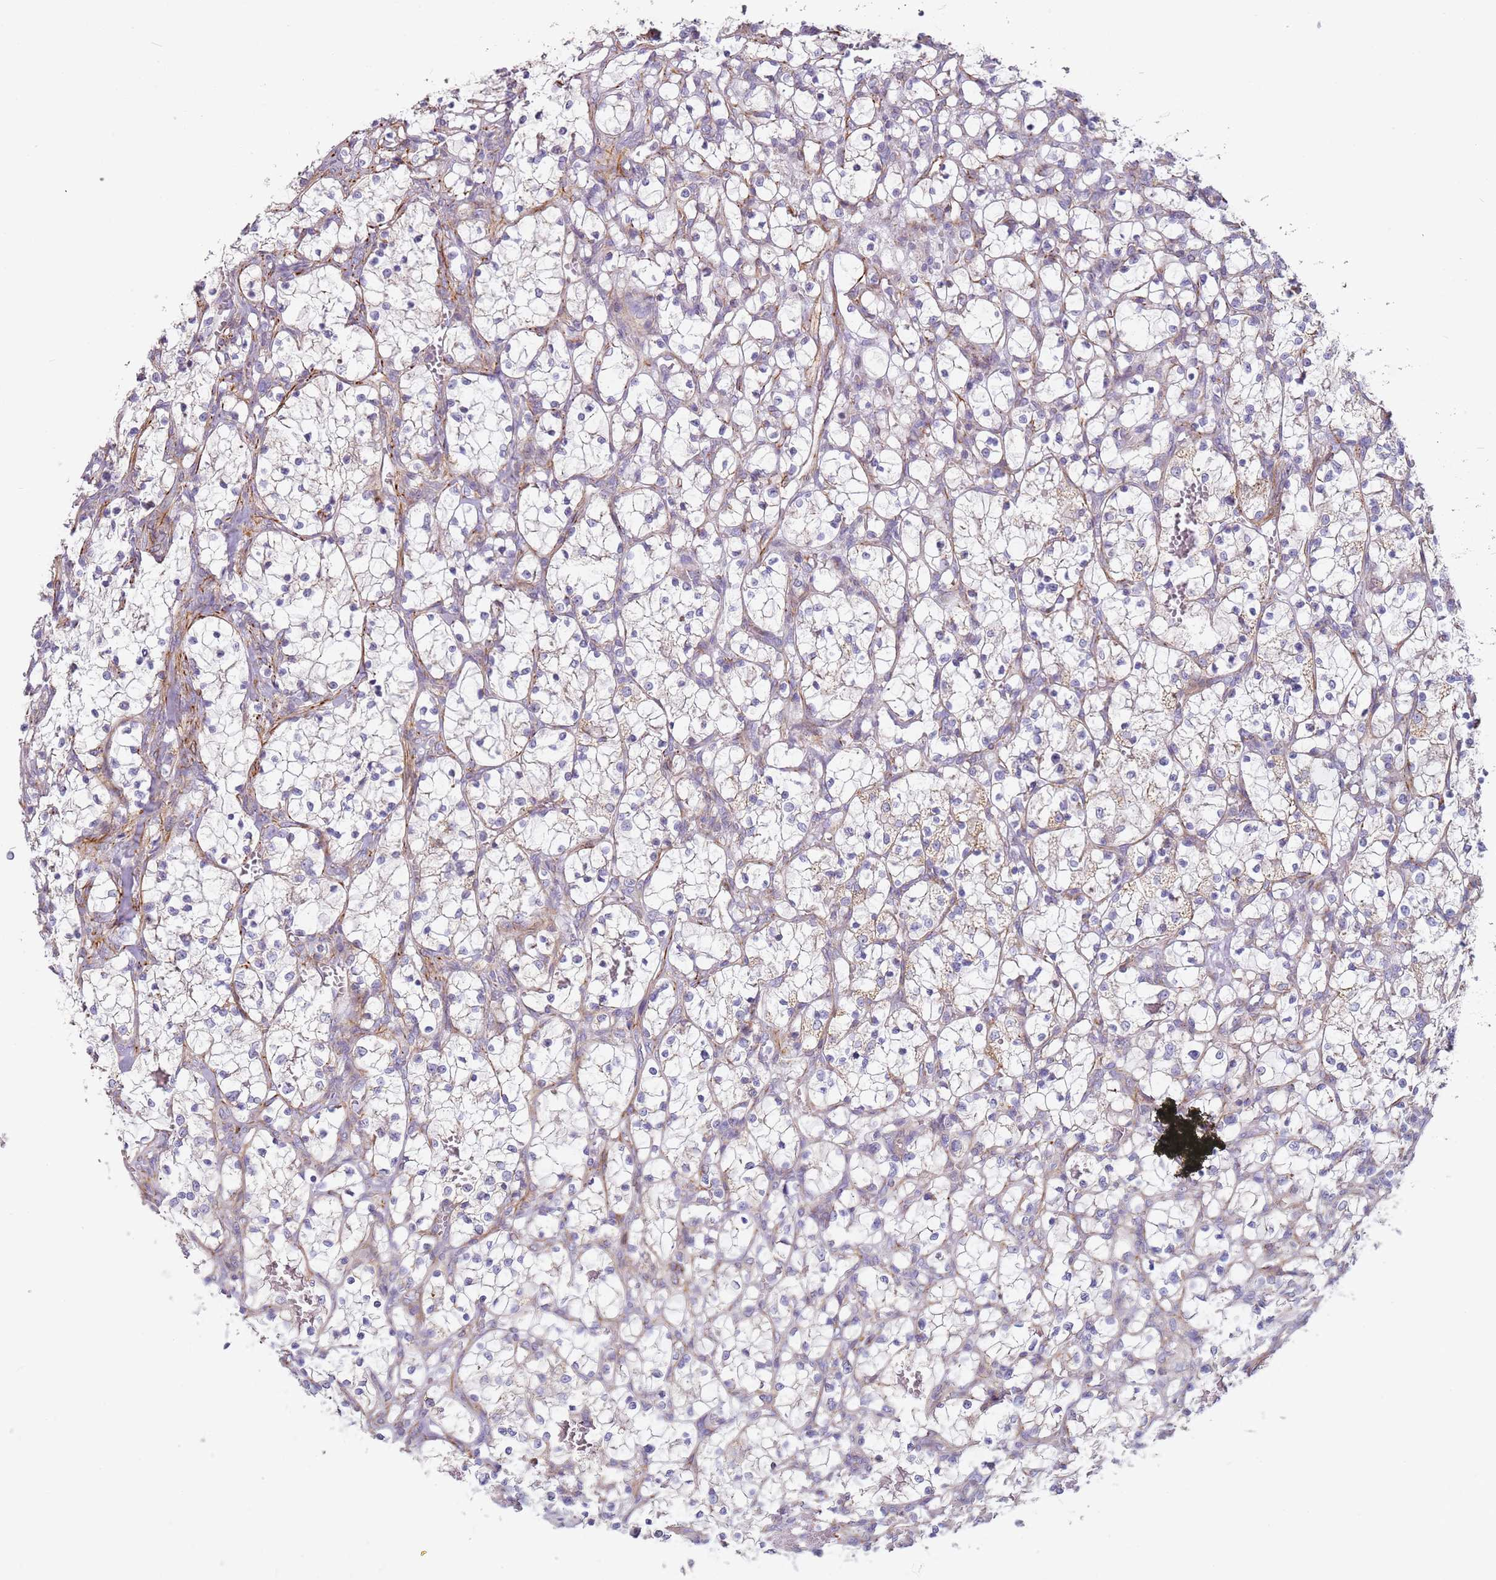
{"staining": {"intensity": "negative", "quantity": "none", "location": "none"}, "tissue": "renal cancer", "cell_type": "Tumor cells", "image_type": "cancer", "snomed": [{"axis": "morphology", "description": "Adenocarcinoma, NOS"}, {"axis": "topography", "description": "Kidney"}], "caption": "Tumor cells show no significant expression in adenocarcinoma (renal).", "gene": "ALS2", "patient": {"sex": "female", "age": 69}}